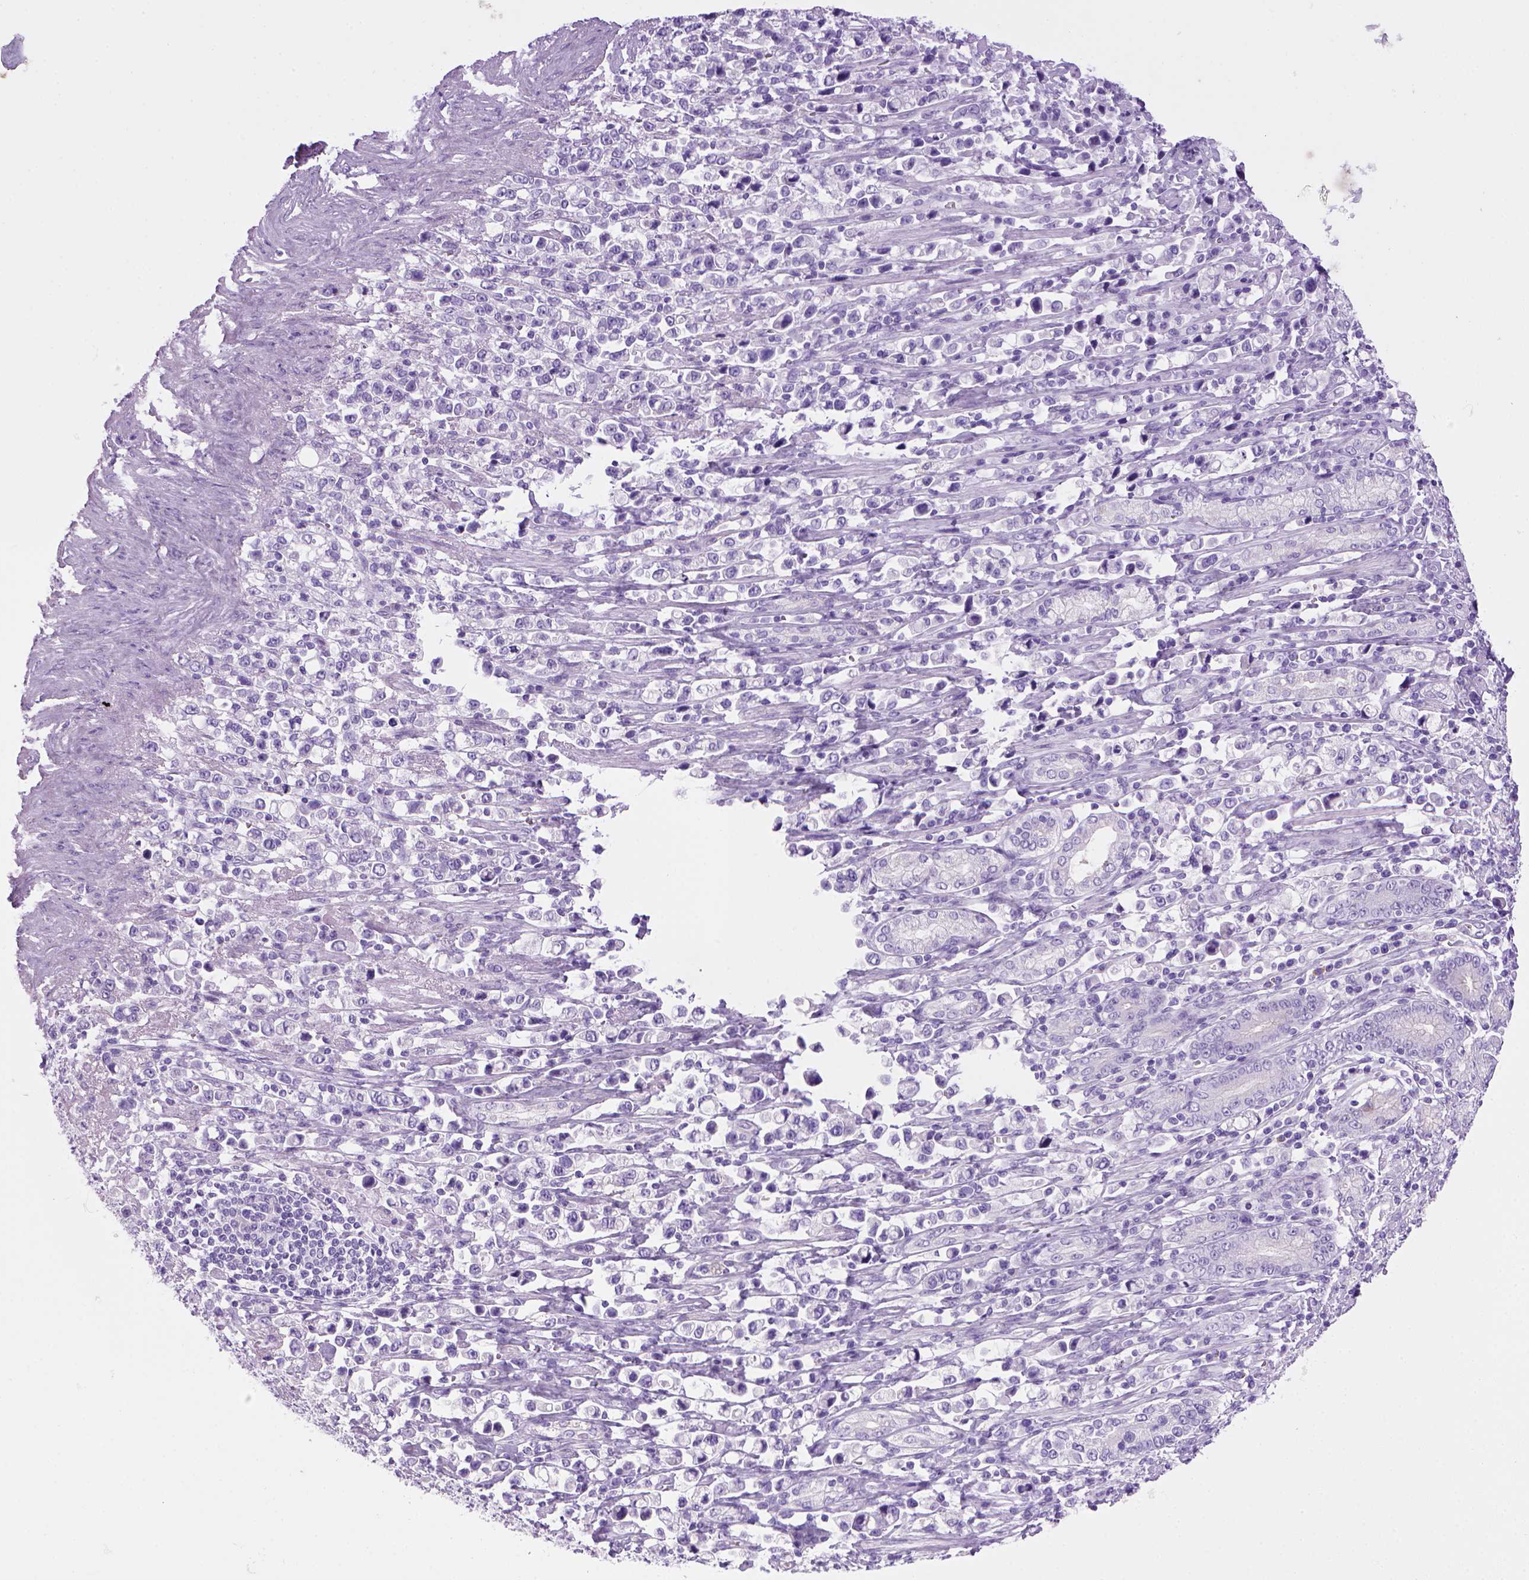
{"staining": {"intensity": "negative", "quantity": "none", "location": "none"}, "tissue": "stomach cancer", "cell_type": "Tumor cells", "image_type": "cancer", "snomed": [{"axis": "morphology", "description": "Adenocarcinoma, NOS"}, {"axis": "topography", "description": "Stomach"}], "caption": "This is a image of IHC staining of stomach adenocarcinoma, which shows no expression in tumor cells.", "gene": "SGCG", "patient": {"sex": "male", "age": 63}}